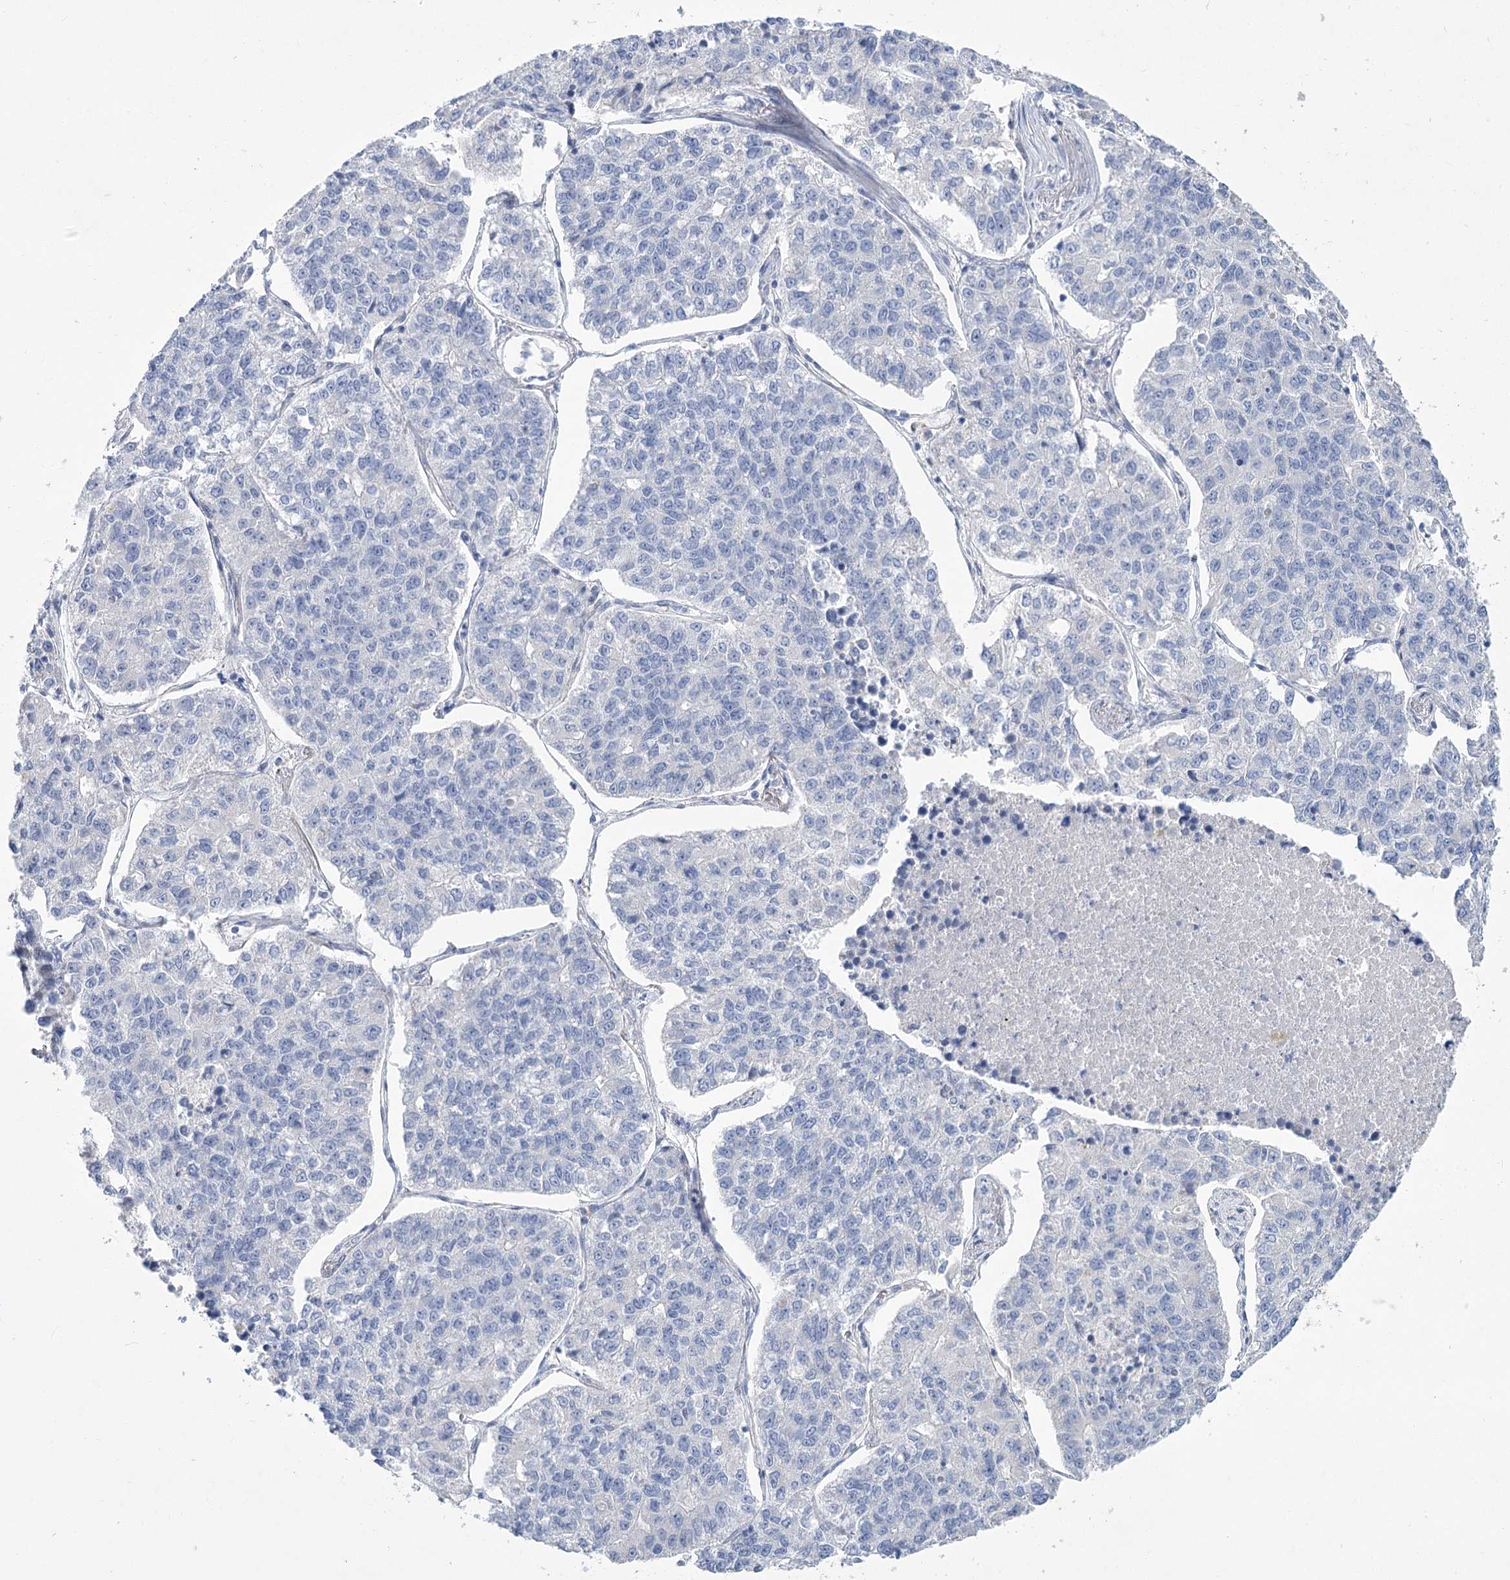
{"staining": {"intensity": "negative", "quantity": "none", "location": "none"}, "tissue": "lung cancer", "cell_type": "Tumor cells", "image_type": "cancer", "snomed": [{"axis": "morphology", "description": "Adenocarcinoma, NOS"}, {"axis": "topography", "description": "Lung"}], "caption": "There is no significant positivity in tumor cells of lung cancer.", "gene": "SLC9A3", "patient": {"sex": "male", "age": 49}}